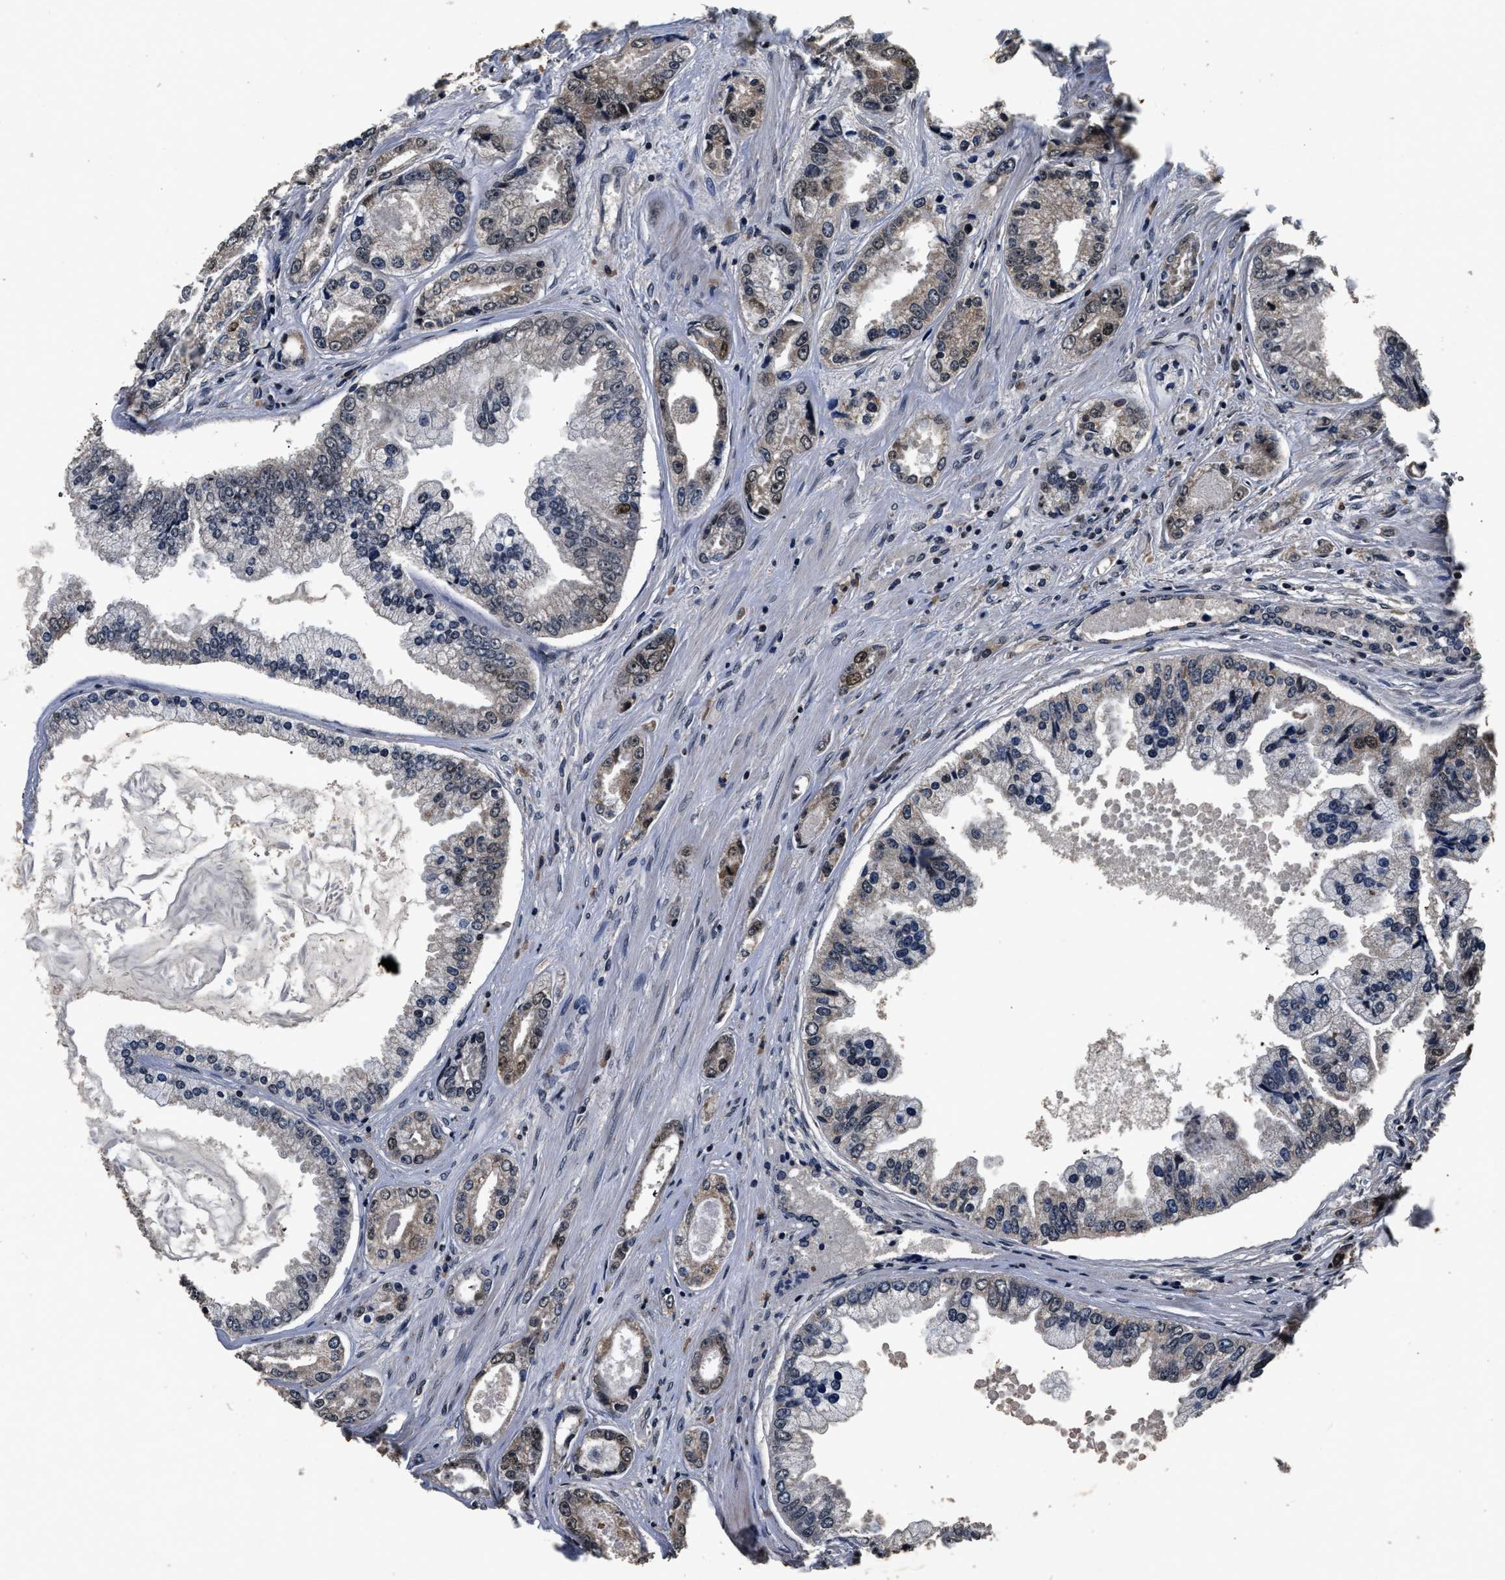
{"staining": {"intensity": "moderate", "quantity": "25%-75%", "location": "cytoplasmic/membranous,nuclear"}, "tissue": "prostate cancer", "cell_type": "Tumor cells", "image_type": "cancer", "snomed": [{"axis": "morphology", "description": "Adenocarcinoma, High grade"}, {"axis": "topography", "description": "Prostate"}], "caption": "Moderate cytoplasmic/membranous and nuclear protein staining is appreciated in approximately 25%-75% of tumor cells in high-grade adenocarcinoma (prostate).", "gene": "CSTF1", "patient": {"sex": "male", "age": 61}}